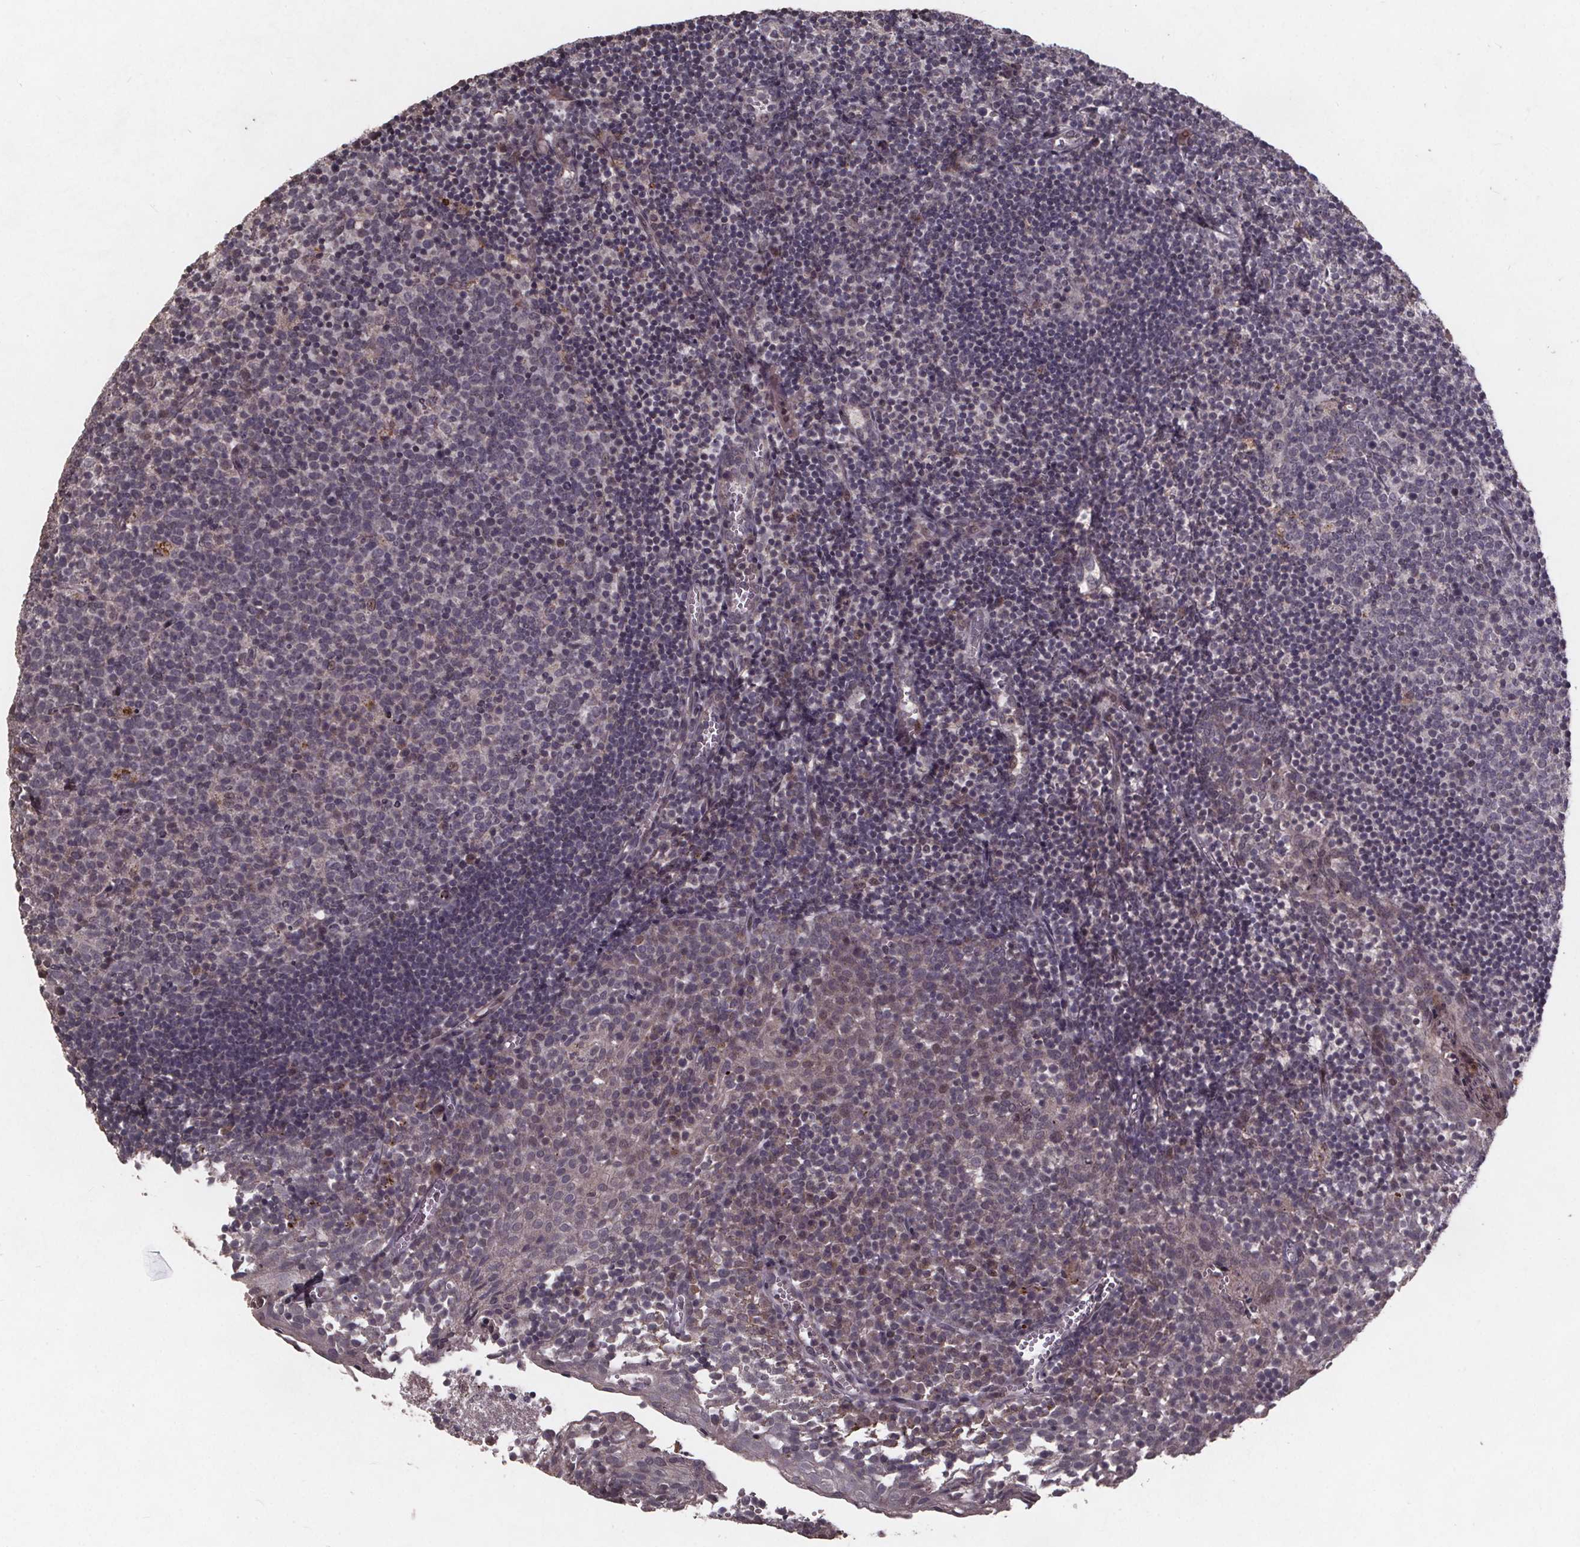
{"staining": {"intensity": "negative", "quantity": "none", "location": "none"}, "tissue": "lymph node", "cell_type": "Germinal center cells", "image_type": "normal", "snomed": [{"axis": "morphology", "description": "Normal tissue, NOS"}, {"axis": "topography", "description": "Lymph node"}], "caption": "DAB immunohistochemical staining of normal human lymph node demonstrates no significant staining in germinal center cells. The staining was performed using DAB (3,3'-diaminobenzidine) to visualize the protein expression in brown, while the nuclei were stained in blue with hematoxylin (Magnification: 20x).", "gene": "GPX3", "patient": {"sex": "female", "age": 21}}